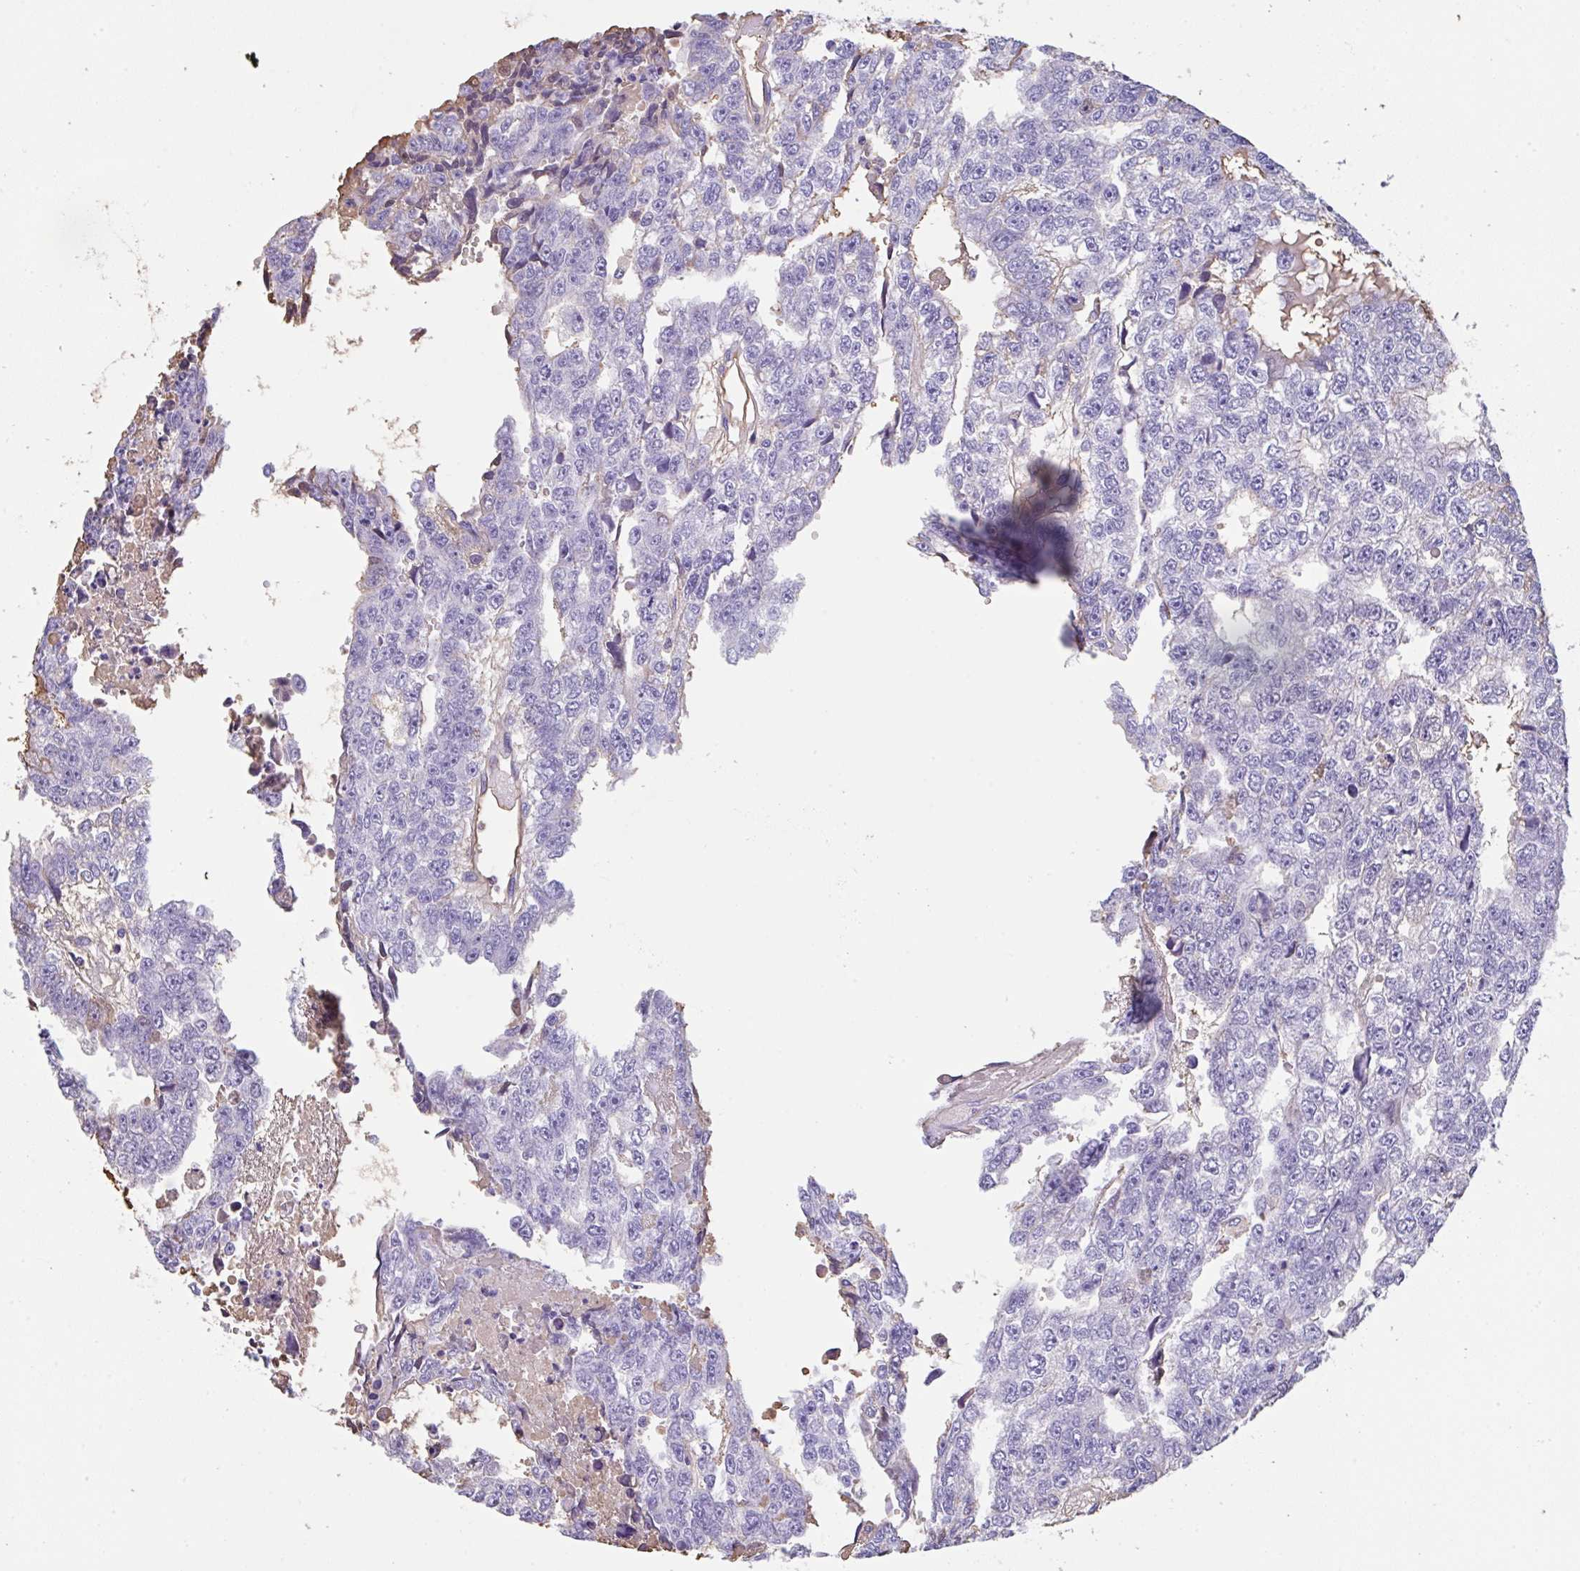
{"staining": {"intensity": "negative", "quantity": "none", "location": "none"}, "tissue": "testis cancer", "cell_type": "Tumor cells", "image_type": "cancer", "snomed": [{"axis": "morphology", "description": "Carcinoma, Embryonal, NOS"}, {"axis": "topography", "description": "Testis"}], "caption": "Image shows no significant protein positivity in tumor cells of testis cancer (embryonal carcinoma).", "gene": "HOXC12", "patient": {"sex": "male", "age": 20}}